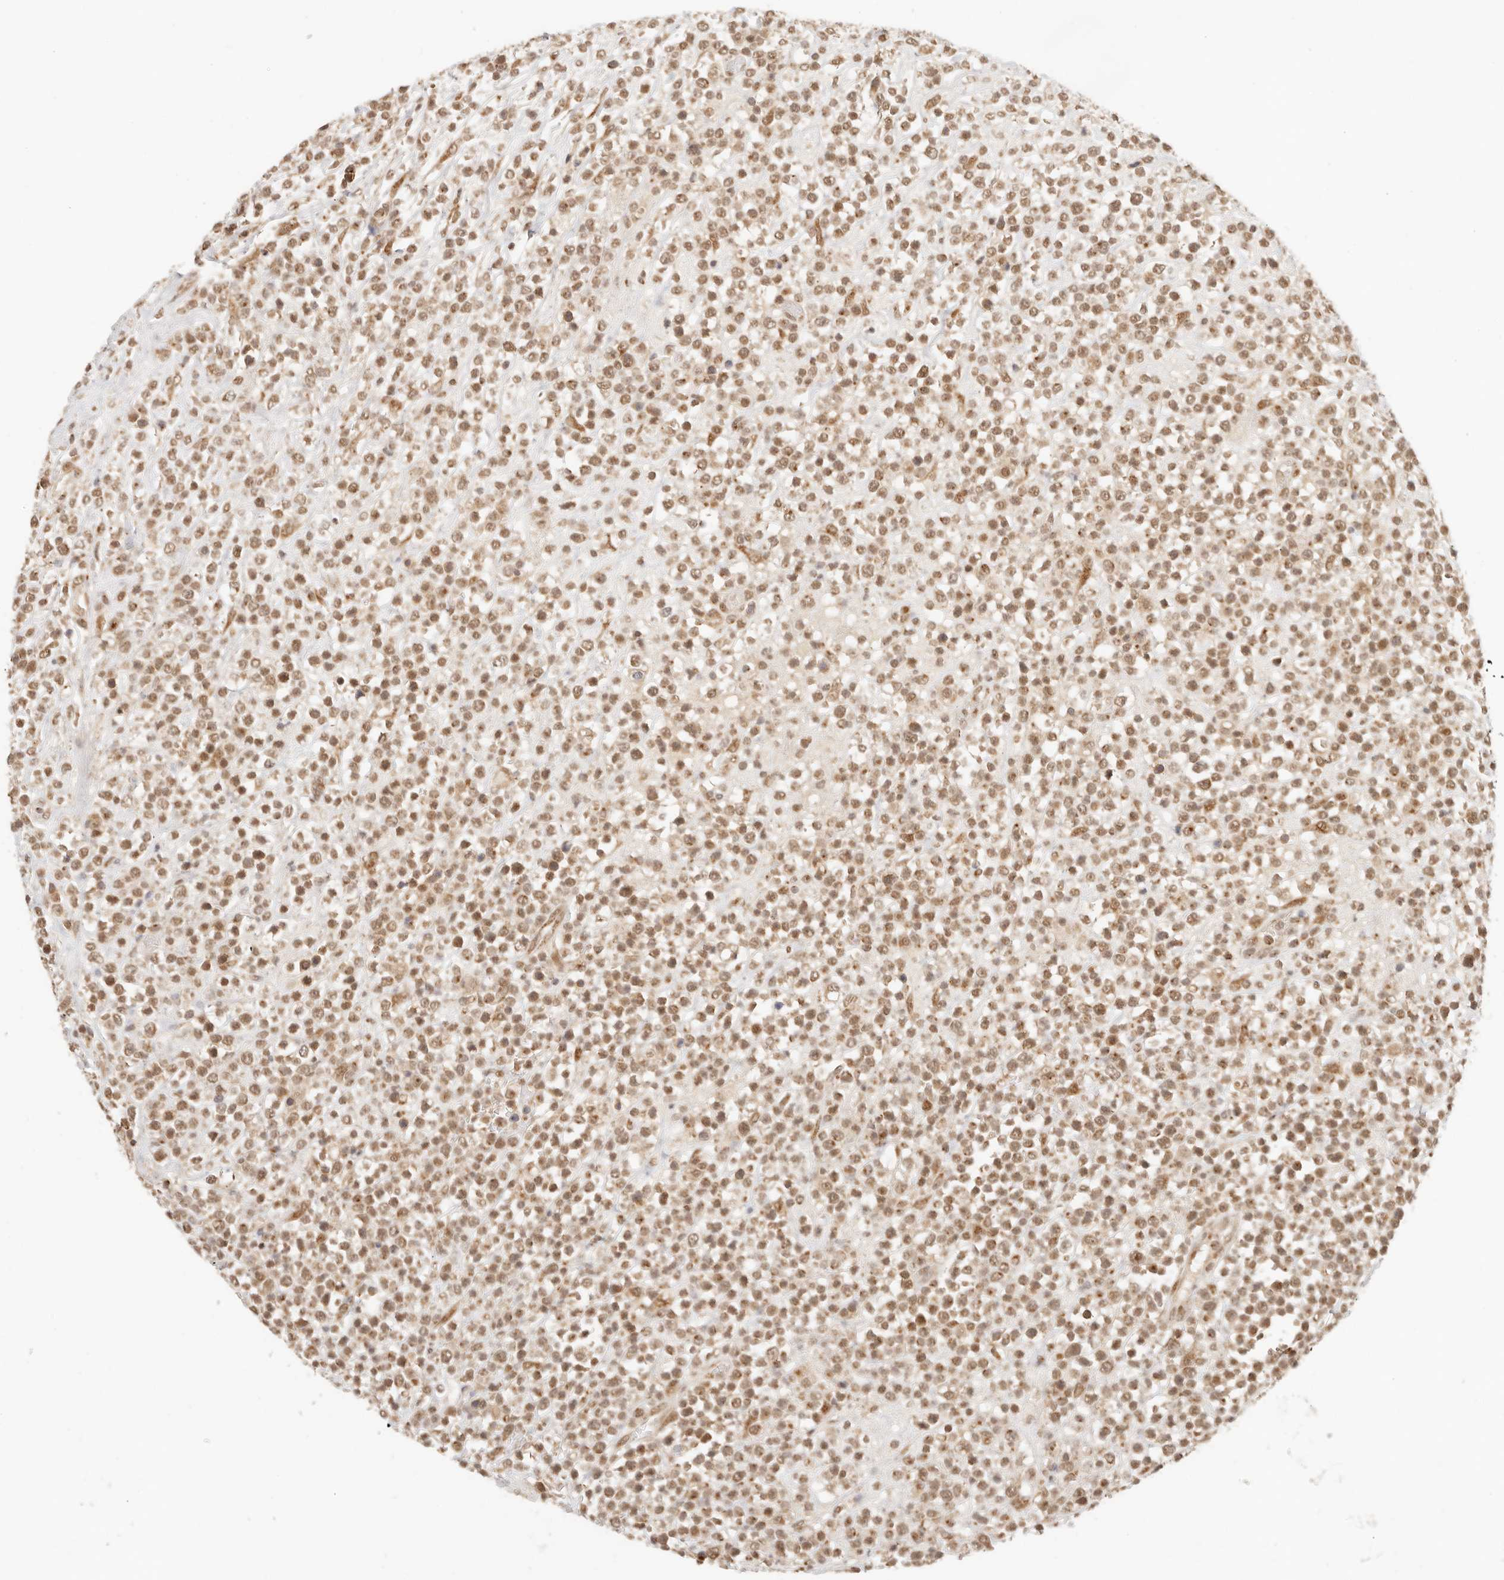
{"staining": {"intensity": "moderate", "quantity": ">75%", "location": "cytoplasmic/membranous,nuclear"}, "tissue": "lymphoma", "cell_type": "Tumor cells", "image_type": "cancer", "snomed": [{"axis": "morphology", "description": "Malignant lymphoma, non-Hodgkin's type, High grade"}, {"axis": "topography", "description": "Colon"}], "caption": "A photomicrograph of human lymphoma stained for a protein displays moderate cytoplasmic/membranous and nuclear brown staining in tumor cells.", "gene": "INTS11", "patient": {"sex": "female", "age": 53}}